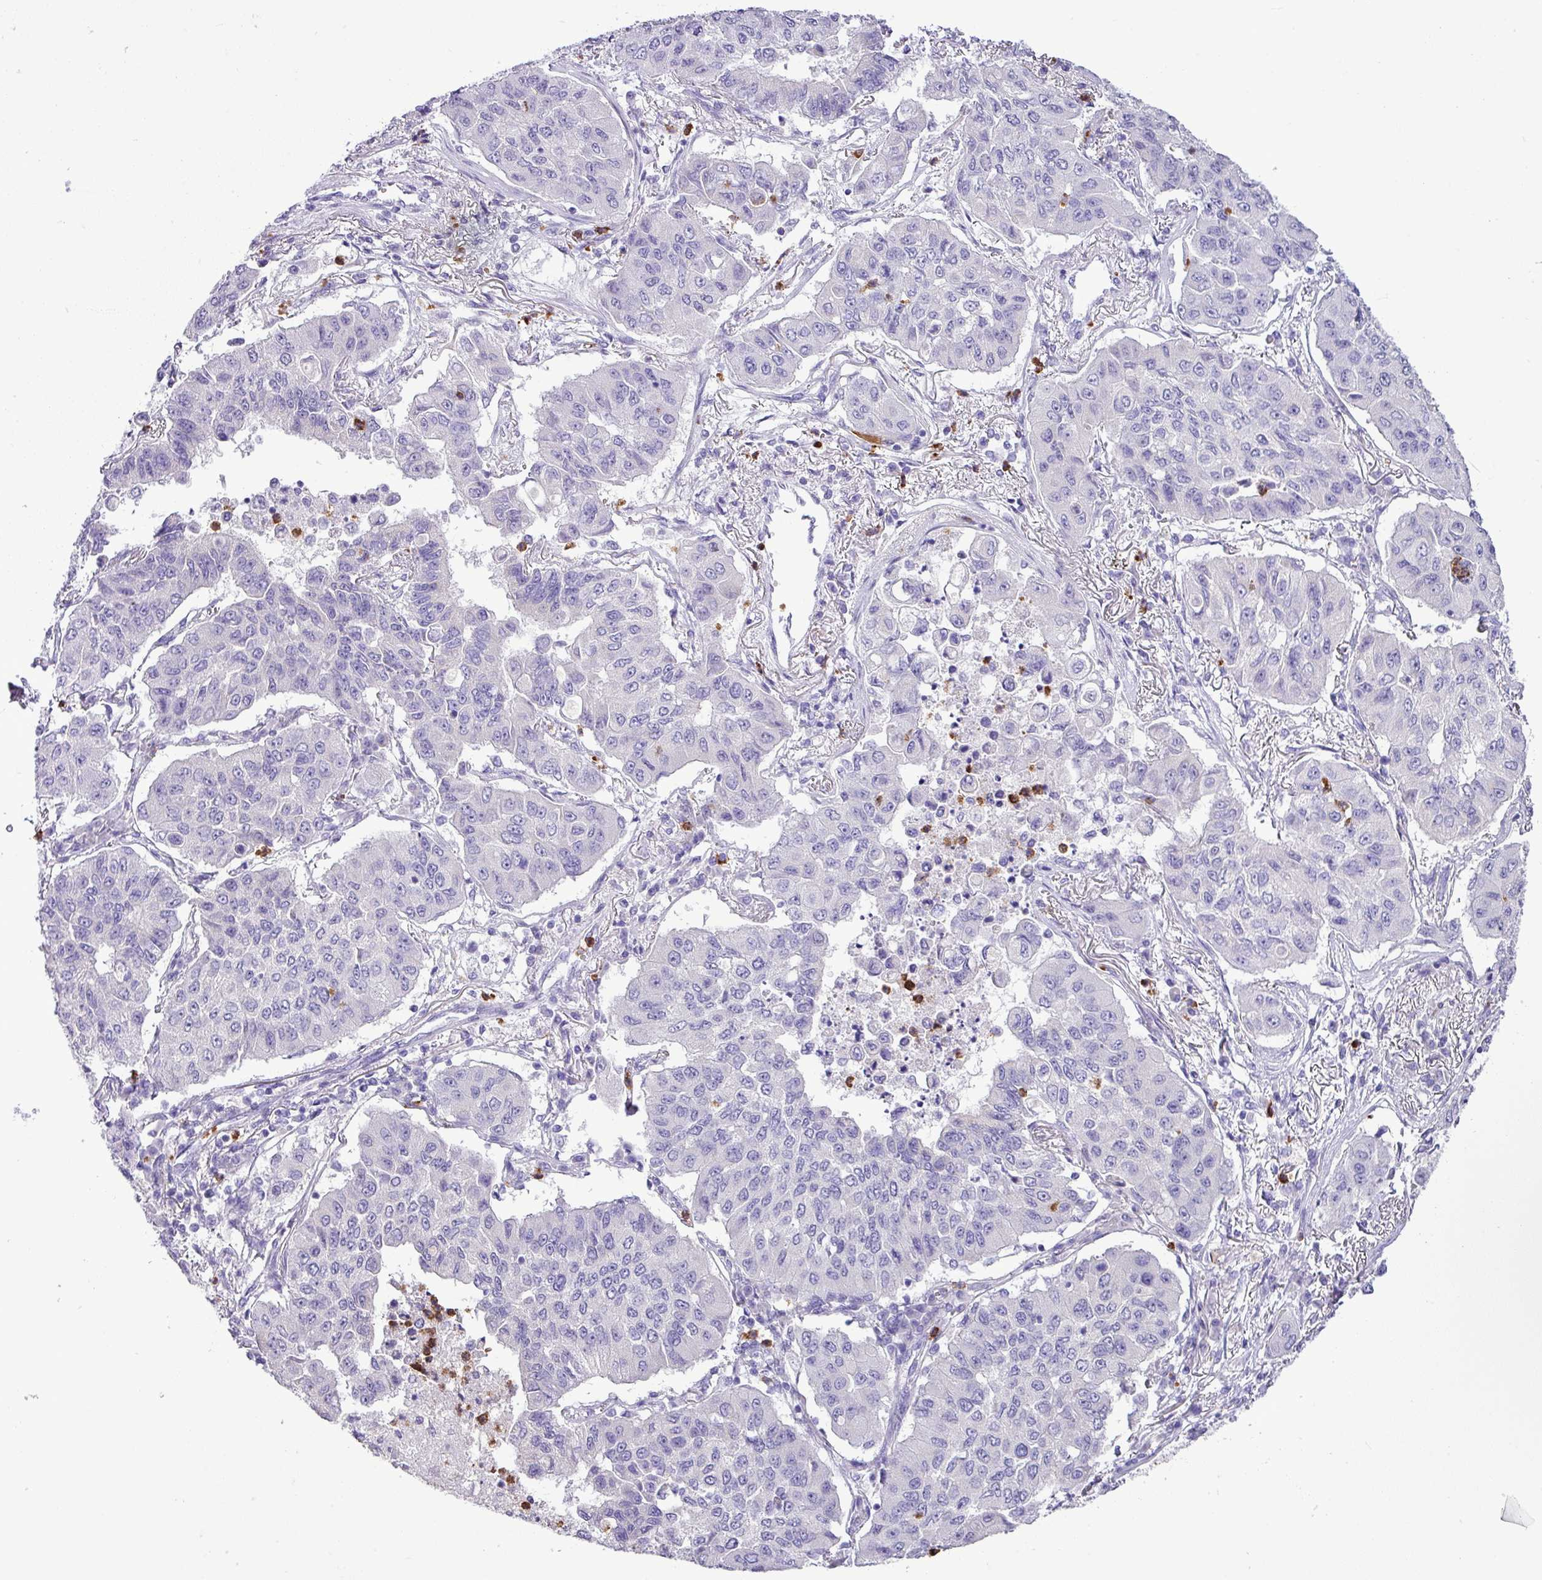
{"staining": {"intensity": "negative", "quantity": "none", "location": "none"}, "tissue": "lung cancer", "cell_type": "Tumor cells", "image_type": "cancer", "snomed": [{"axis": "morphology", "description": "Squamous cell carcinoma, NOS"}, {"axis": "topography", "description": "Lung"}], "caption": "Immunohistochemistry (IHC) micrograph of neoplastic tissue: human lung cancer stained with DAB (3,3'-diaminobenzidine) shows no significant protein staining in tumor cells.", "gene": "ZSCAN5A", "patient": {"sex": "male", "age": 74}}